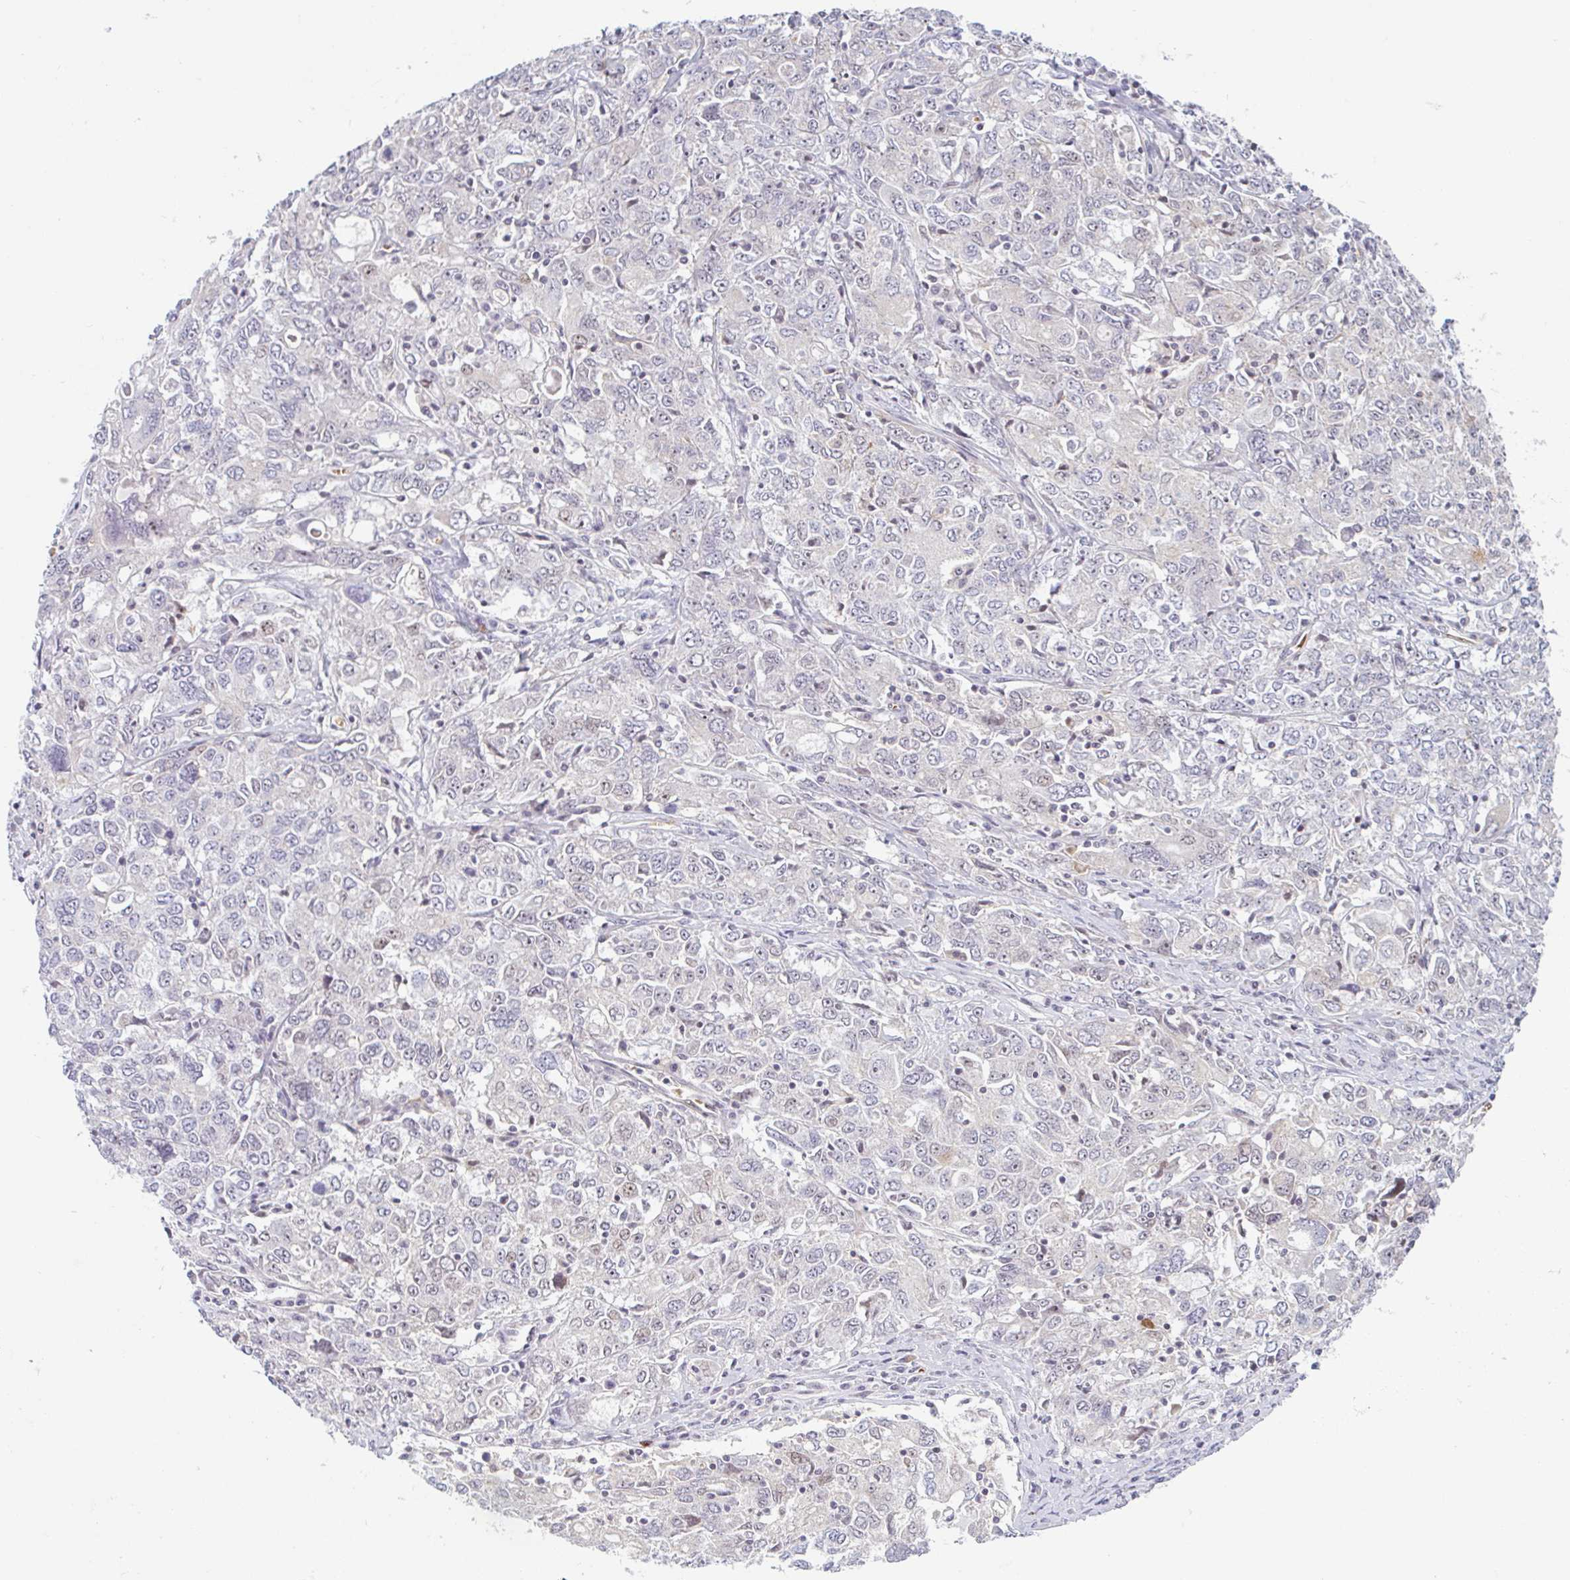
{"staining": {"intensity": "negative", "quantity": "none", "location": "none"}, "tissue": "ovarian cancer", "cell_type": "Tumor cells", "image_type": "cancer", "snomed": [{"axis": "morphology", "description": "Carcinoma, endometroid"}, {"axis": "topography", "description": "Ovary"}], "caption": "Ovarian cancer stained for a protein using immunohistochemistry demonstrates no positivity tumor cells.", "gene": "TMEM119", "patient": {"sex": "female", "age": 62}}